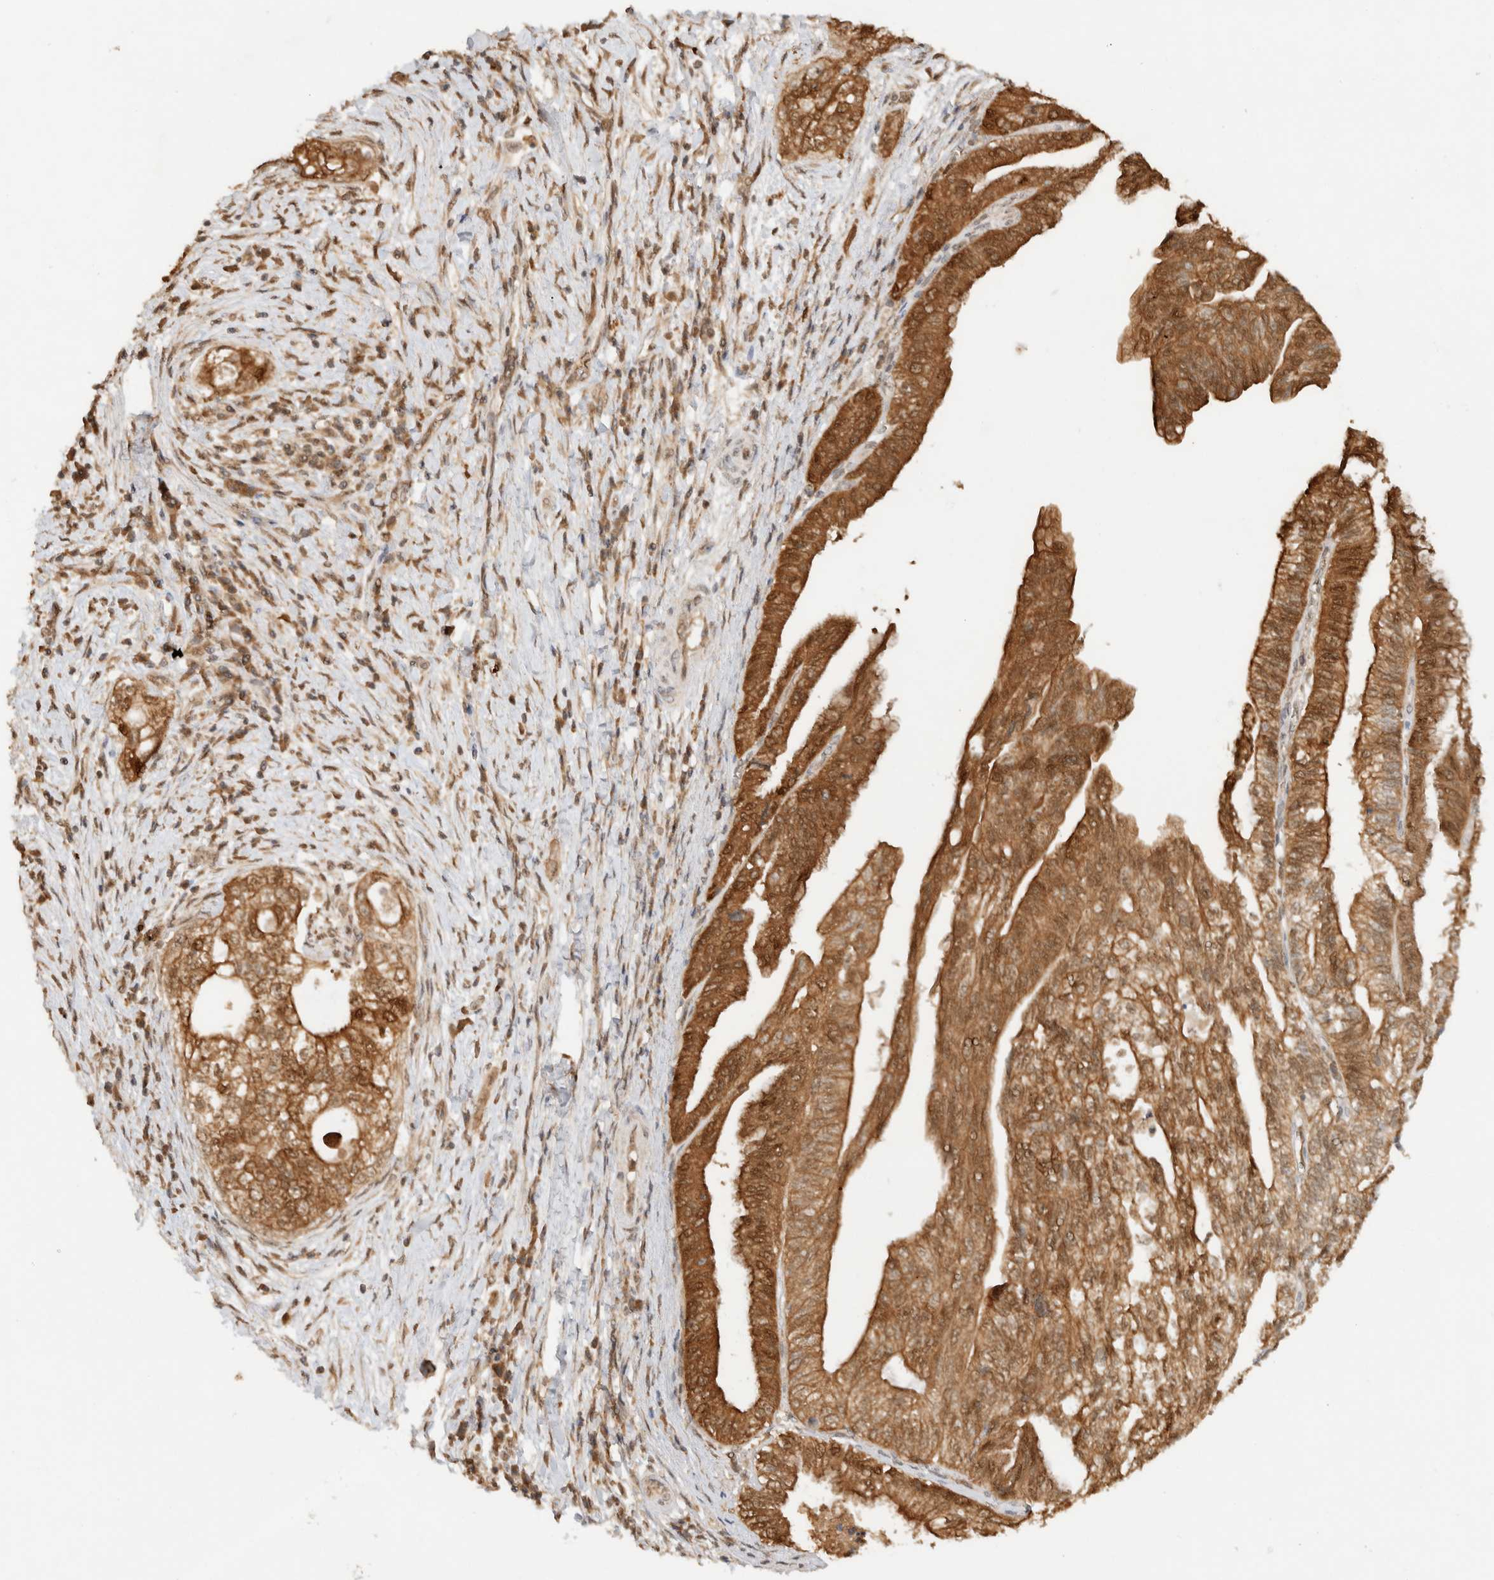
{"staining": {"intensity": "strong", "quantity": ">75%", "location": "cytoplasmic/membranous,nuclear"}, "tissue": "pancreatic cancer", "cell_type": "Tumor cells", "image_type": "cancer", "snomed": [{"axis": "morphology", "description": "Adenocarcinoma, NOS"}, {"axis": "topography", "description": "Pancreas"}], "caption": "Protein staining reveals strong cytoplasmic/membranous and nuclear staining in approximately >75% of tumor cells in pancreatic adenocarcinoma.", "gene": "CA13", "patient": {"sex": "male", "age": 72}}